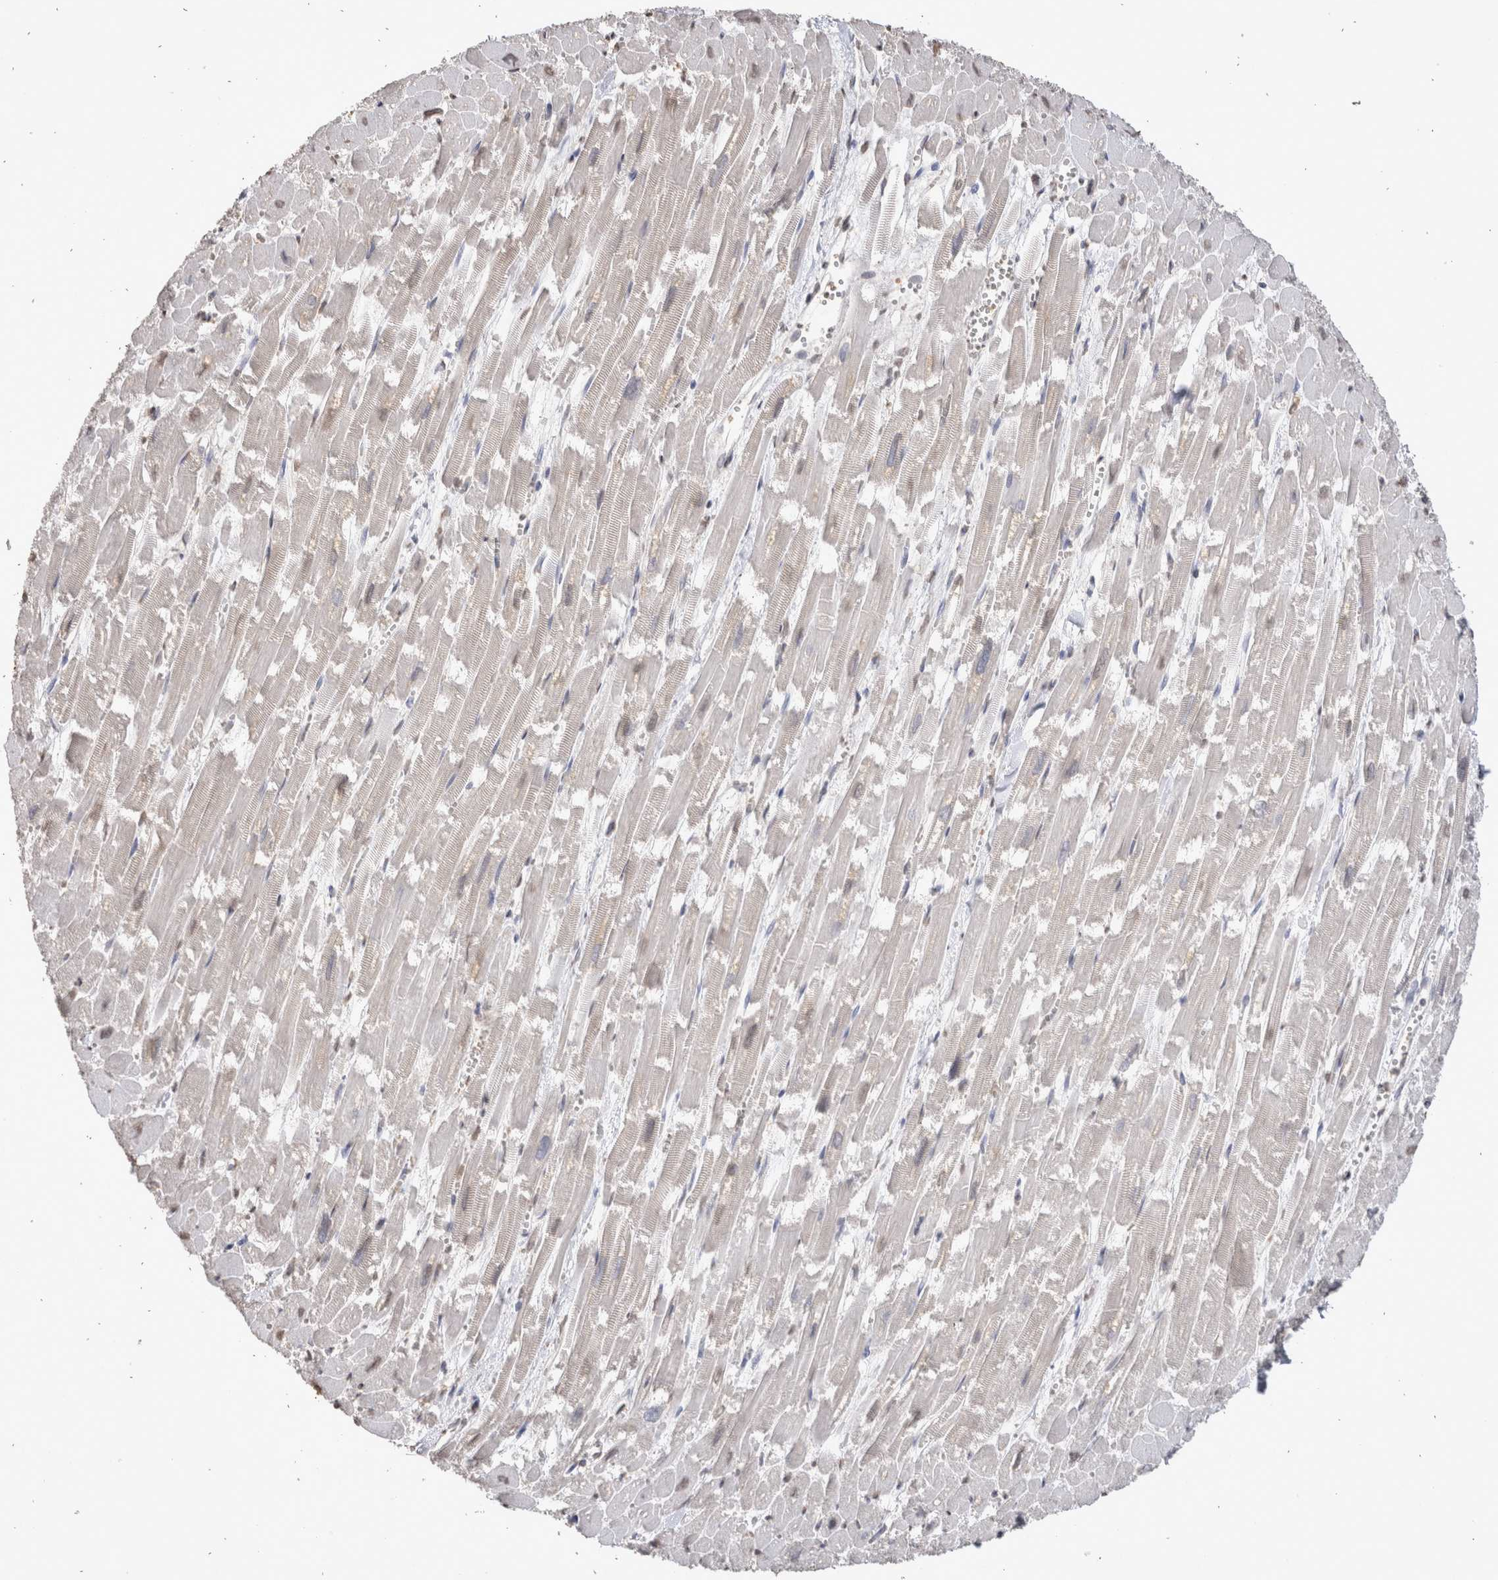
{"staining": {"intensity": "negative", "quantity": "none", "location": "none"}, "tissue": "heart muscle", "cell_type": "Cardiomyocytes", "image_type": "normal", "snomed": [{"axis": "morphology", "description": "Normal tissue, NOS"}, {"axis": "topography", "description": "Heart"}], "caption": "IHC micrograph of normal heart muscle stained for a protein (brown), which displays no expression in cardiomyocytes.", "gene": "LGALS2", "patient": {"sex": "male", "age": 54}}